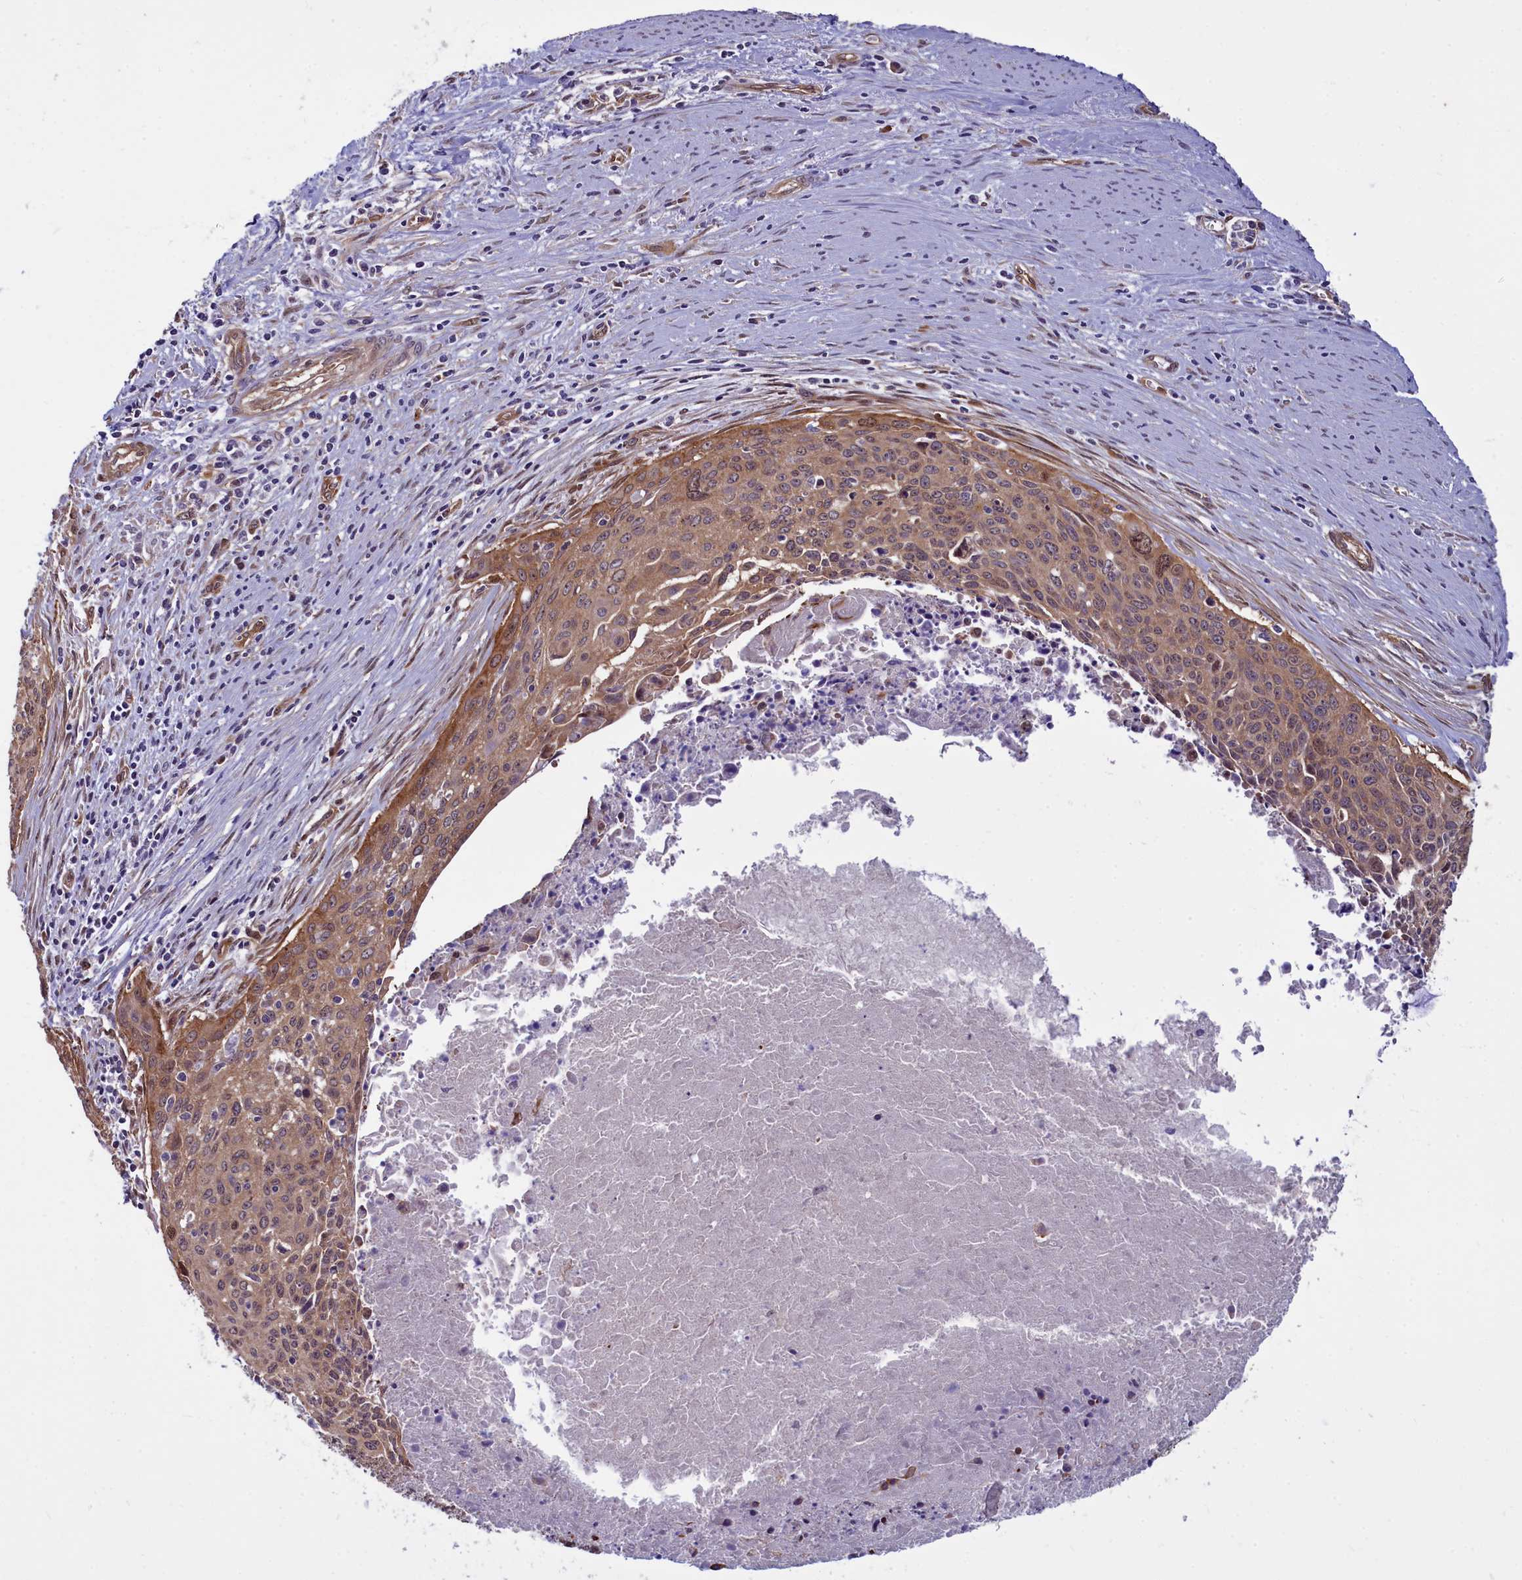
{"staining": {"intensity": "moderate", "quantity": ">75%", "location": "cytoplasmic/membranous"}, "tissue": "cervical cancer", "cell_type": "Tumor cells", "image_type": "cancer", "snomed": [{"axis": "morphology", "description": "Squamous cell carcinoma, NOS"}, {"axis": "topography", "description": "Cervix"}], "caption": "IHC (DAB (3,3'-diaminobenzidine)) staining of cervical cancer demonstrates moderate cytoplasmic/membranous protein expression in about >75% of tumor cells.", "gene": "BCAR1", "patient": {"sex": "female", "age": 55}}